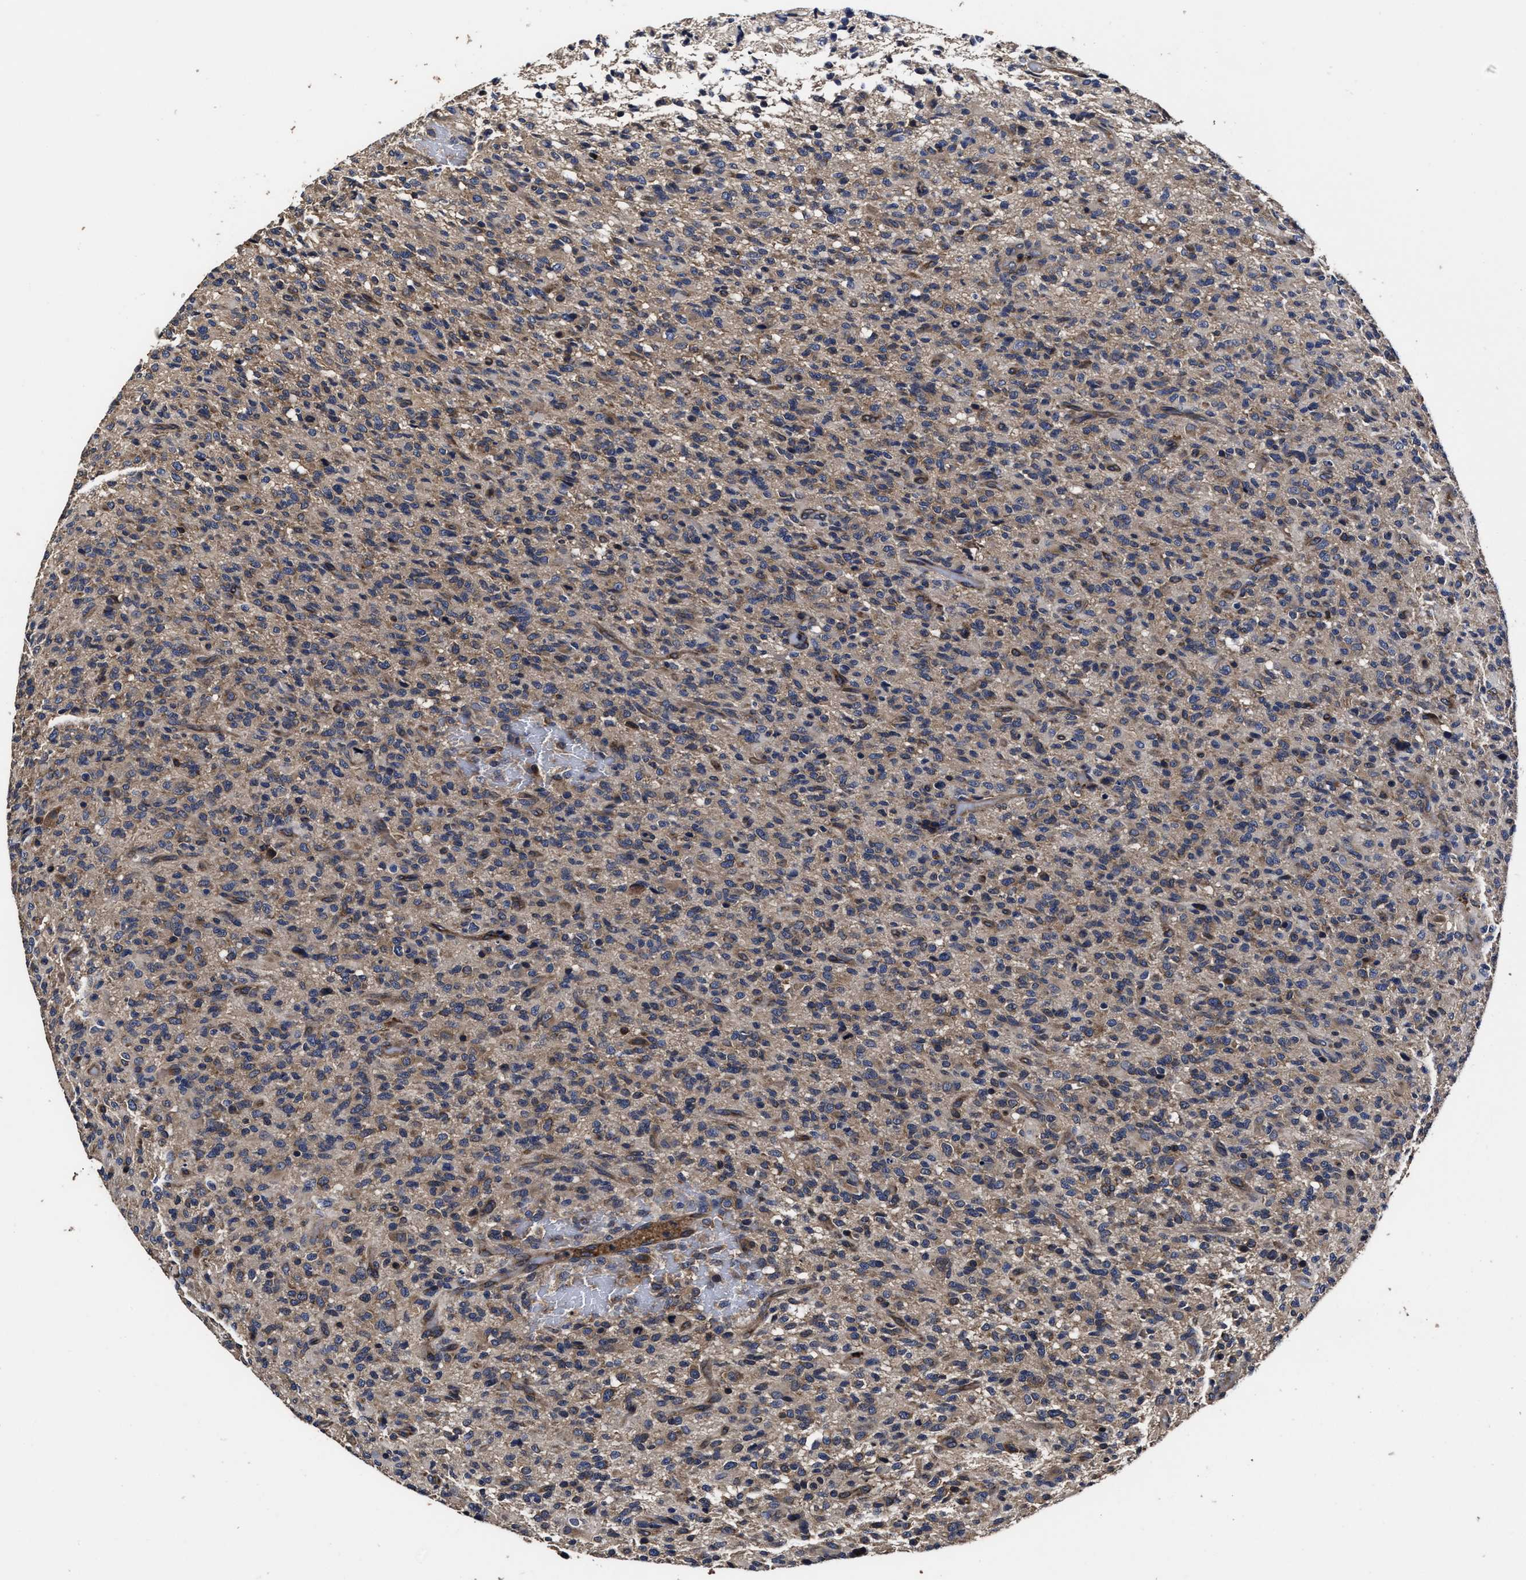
{"staining": {"intensity": "weak", "quantity": ">75%", "location": "cytoplasmic/membranous"}, "tissue": "glioma", "cell_type": "Tumor cells", "image_type": "cancer", "snomed": [{"axis": "morphology", "description": "Glioma, malignant, High grade"}, {"axis": "topography", "description": "Brain"}], "caption": "High-magnification brightfield microscopy of malignant high-grade glioma stained with DAB (3,3'-diaminobenzidine) (brown) and counterstained with hematoxylin (blue). tumor cells exhibit weak cytoplasmic/membranous staining is identified in about>75% of cells. (Stains: DAB (3,3'-diaminobenzidine) in brown, nuclei in blue, Microscopy: brightfield microscopy at high magnification).", "gene": "AVEN", "patient": {"sex": "male", "age": 71}}